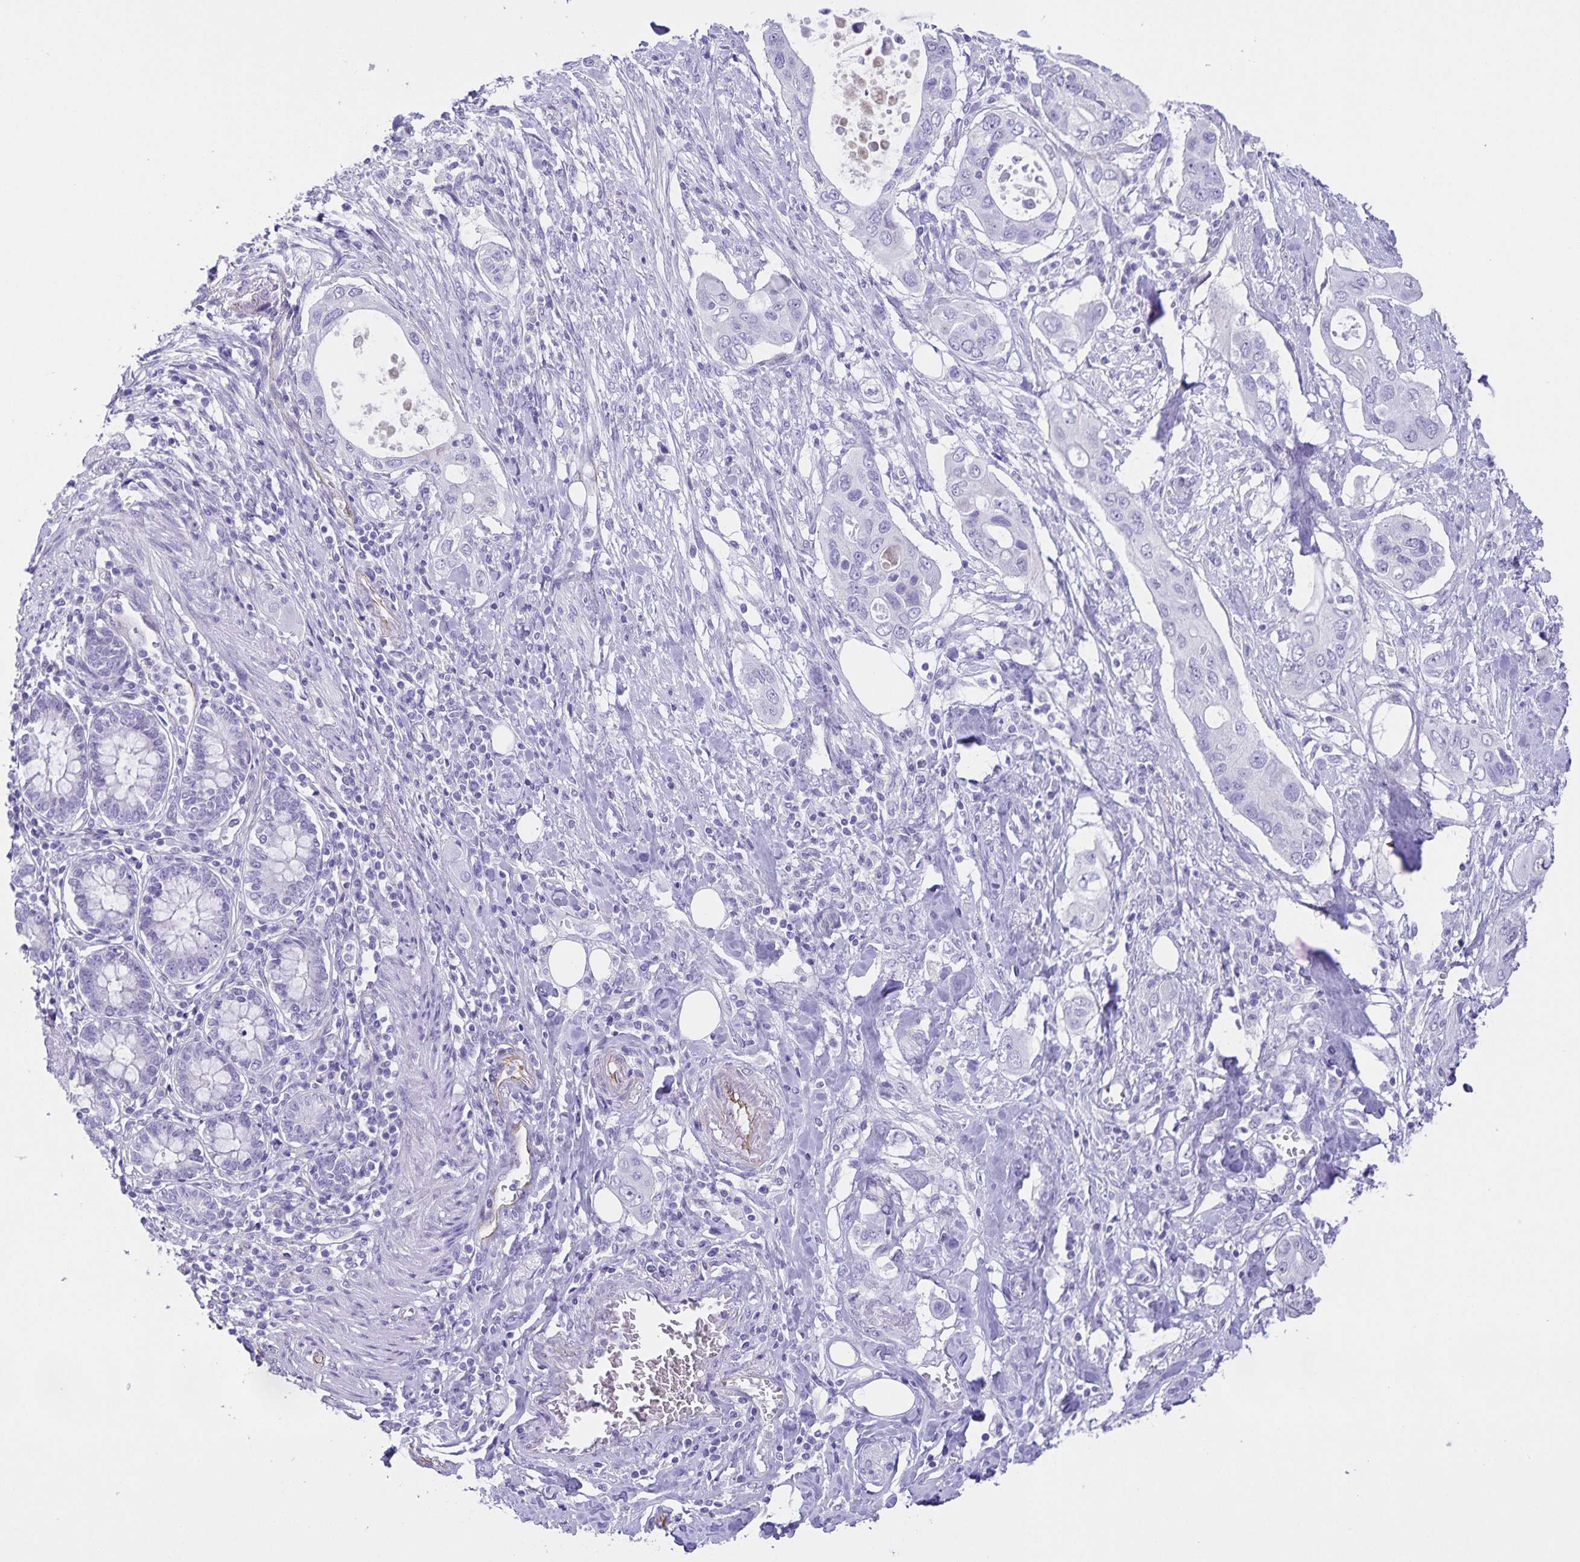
{"staining": {"intensity": "negative", "quantity": "none", "location": "none"}, "tissue": "pancreatic cancer", "cell_type": "Tumor cells", "image_type": "cancer", "snomed": [{"axis": "morphology", "description": "Adenocarcinoma, NOS"}, {"axis": "topography", "description": "Pancreas"}], "caption": "An image of human pancreatic cancer is negative for staining in tumor cells.", "gene": "UBQLN3", "patient": {"sex": "female", "age": 63}}